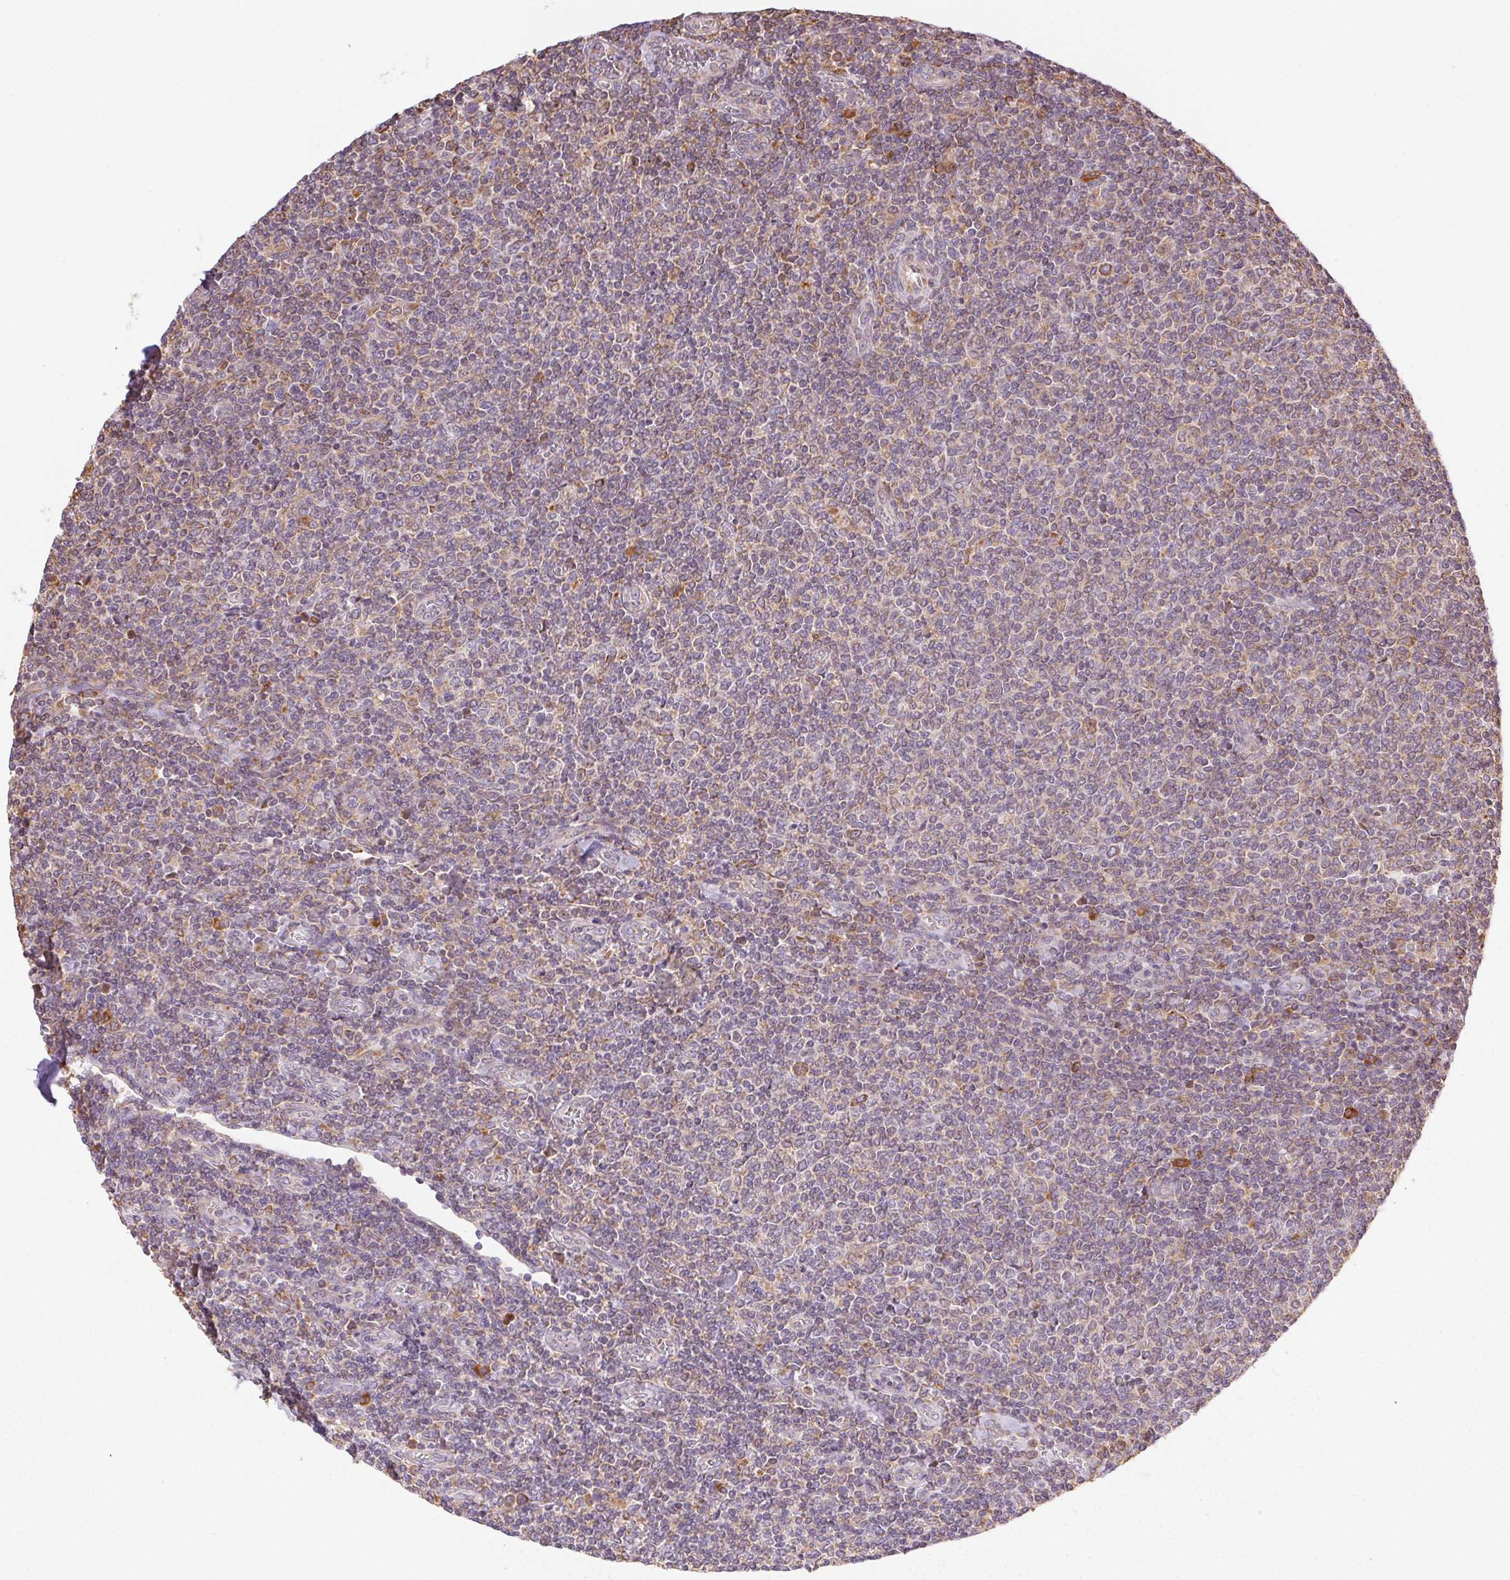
{"staining": {"intensity": "negative", "quantity": "none", "location": "none"}, "tissue": "lymphoma", "cell_type": "Tumor cells", "image_type": "cancer", "snomed": [{"axis": "morphology", "description": "Malignant lymphoma, non-Hodgkin's type, Low grade"}, {"axis": "topography", "description": "Lymph node"}], "caption": "Tumor cells show no significant positivity in lymphoma.", "gene": "ENTREP1", "patient": {"sex": "male", "age": 52}}